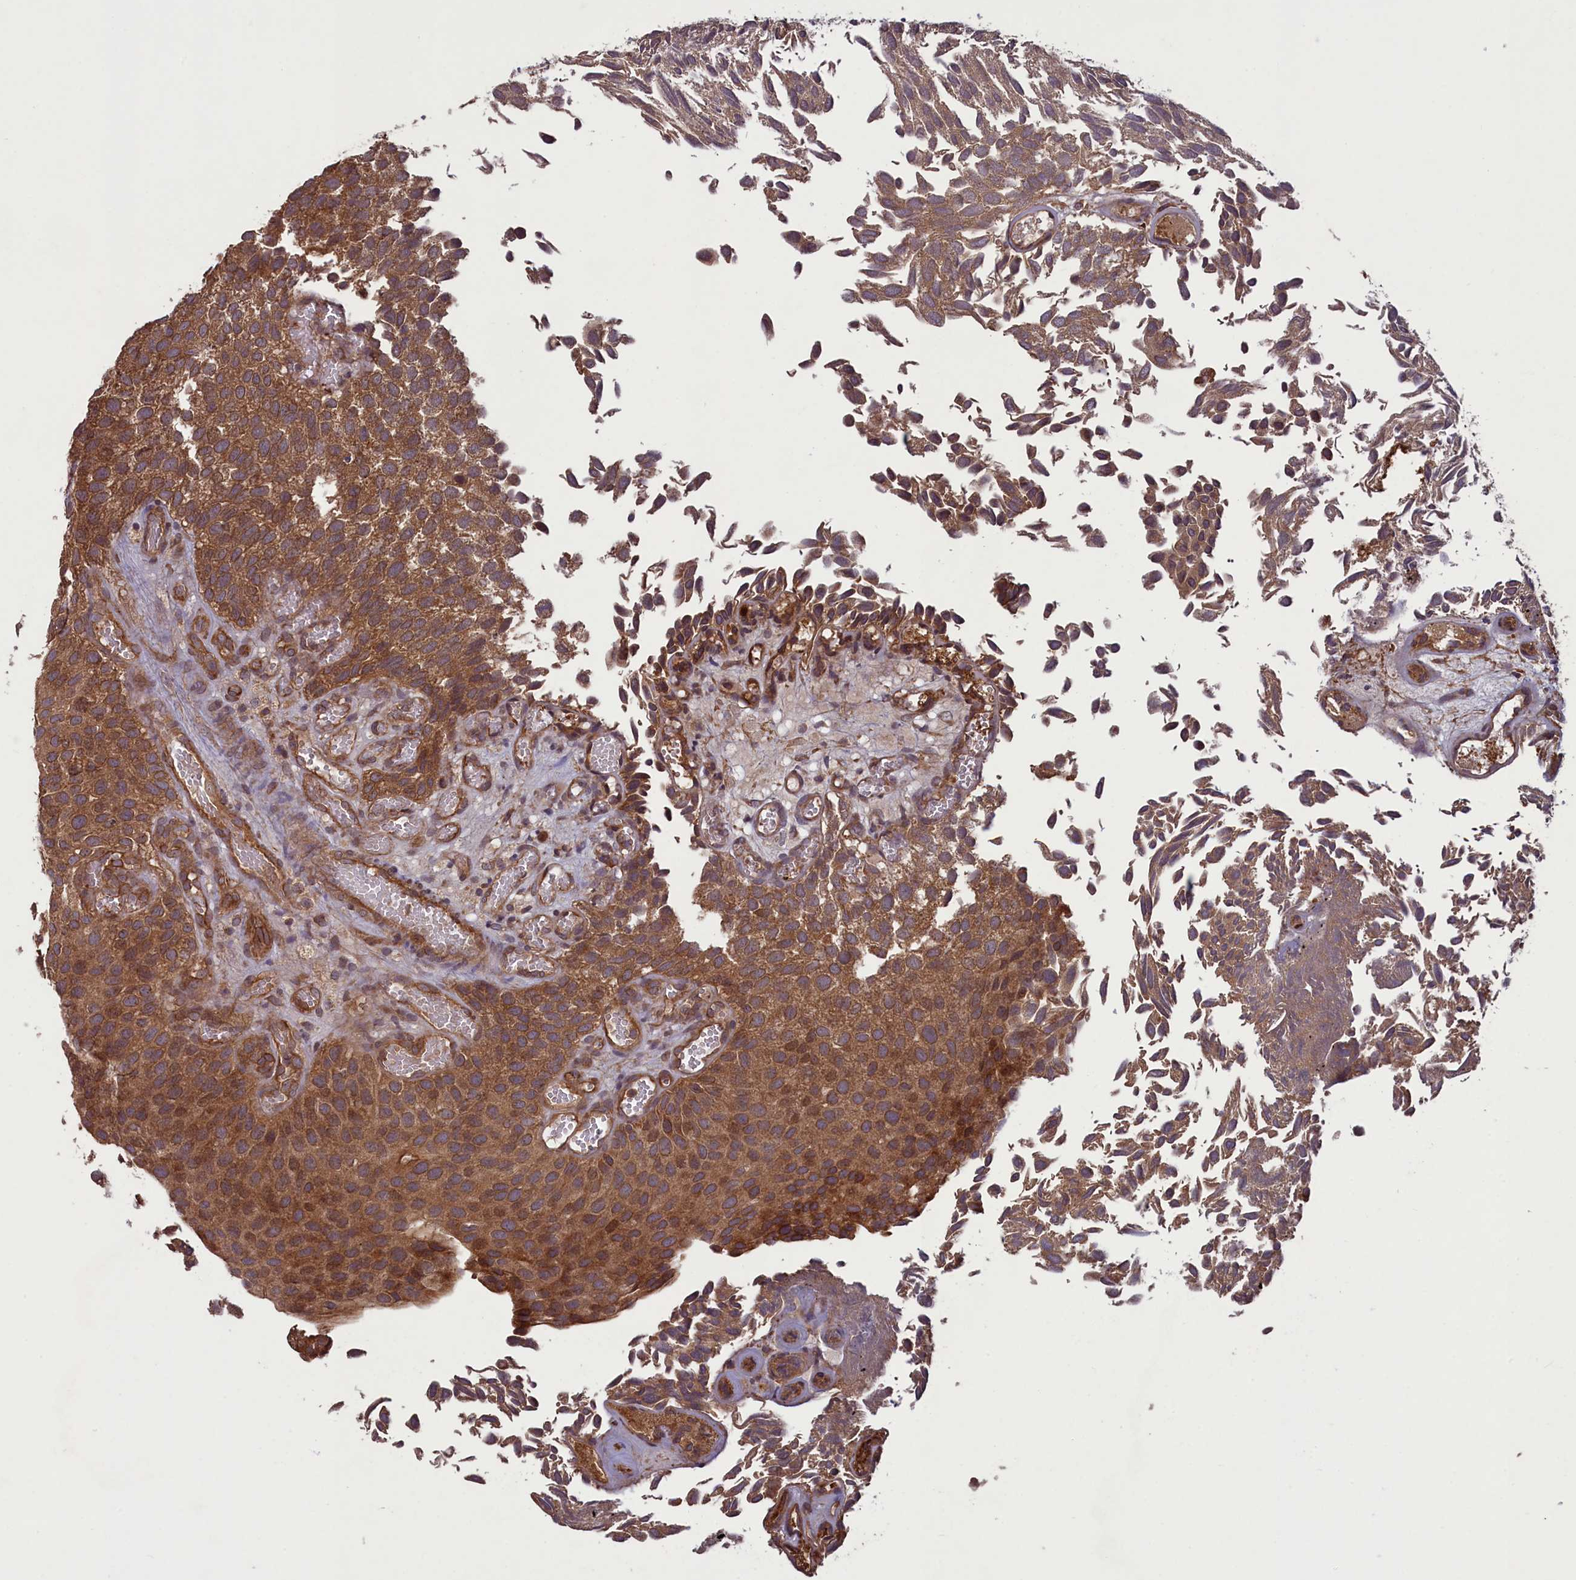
{"staining": {"intensity": "moderate", "quantity": ">75%", "location": "cytoplasmic/membranous"}, "tissue": "urothelial cancer", "cell_type": "Tumor cells", "image_type": "cancer", "snomed": [{"axis": "morphology", "description": "Urothelial carcinoma, Low grade"}, {"axis": "topography", "description": "Urinary bladder"}], "caption": "Human urothelial cancer stained with a brown dye demonstrates moderate cytoplasmic/membranous positive positivity in about >75% of tumor cells.", "gene": "CCDC125", "patient": {"sex": "male", "age": 89}}